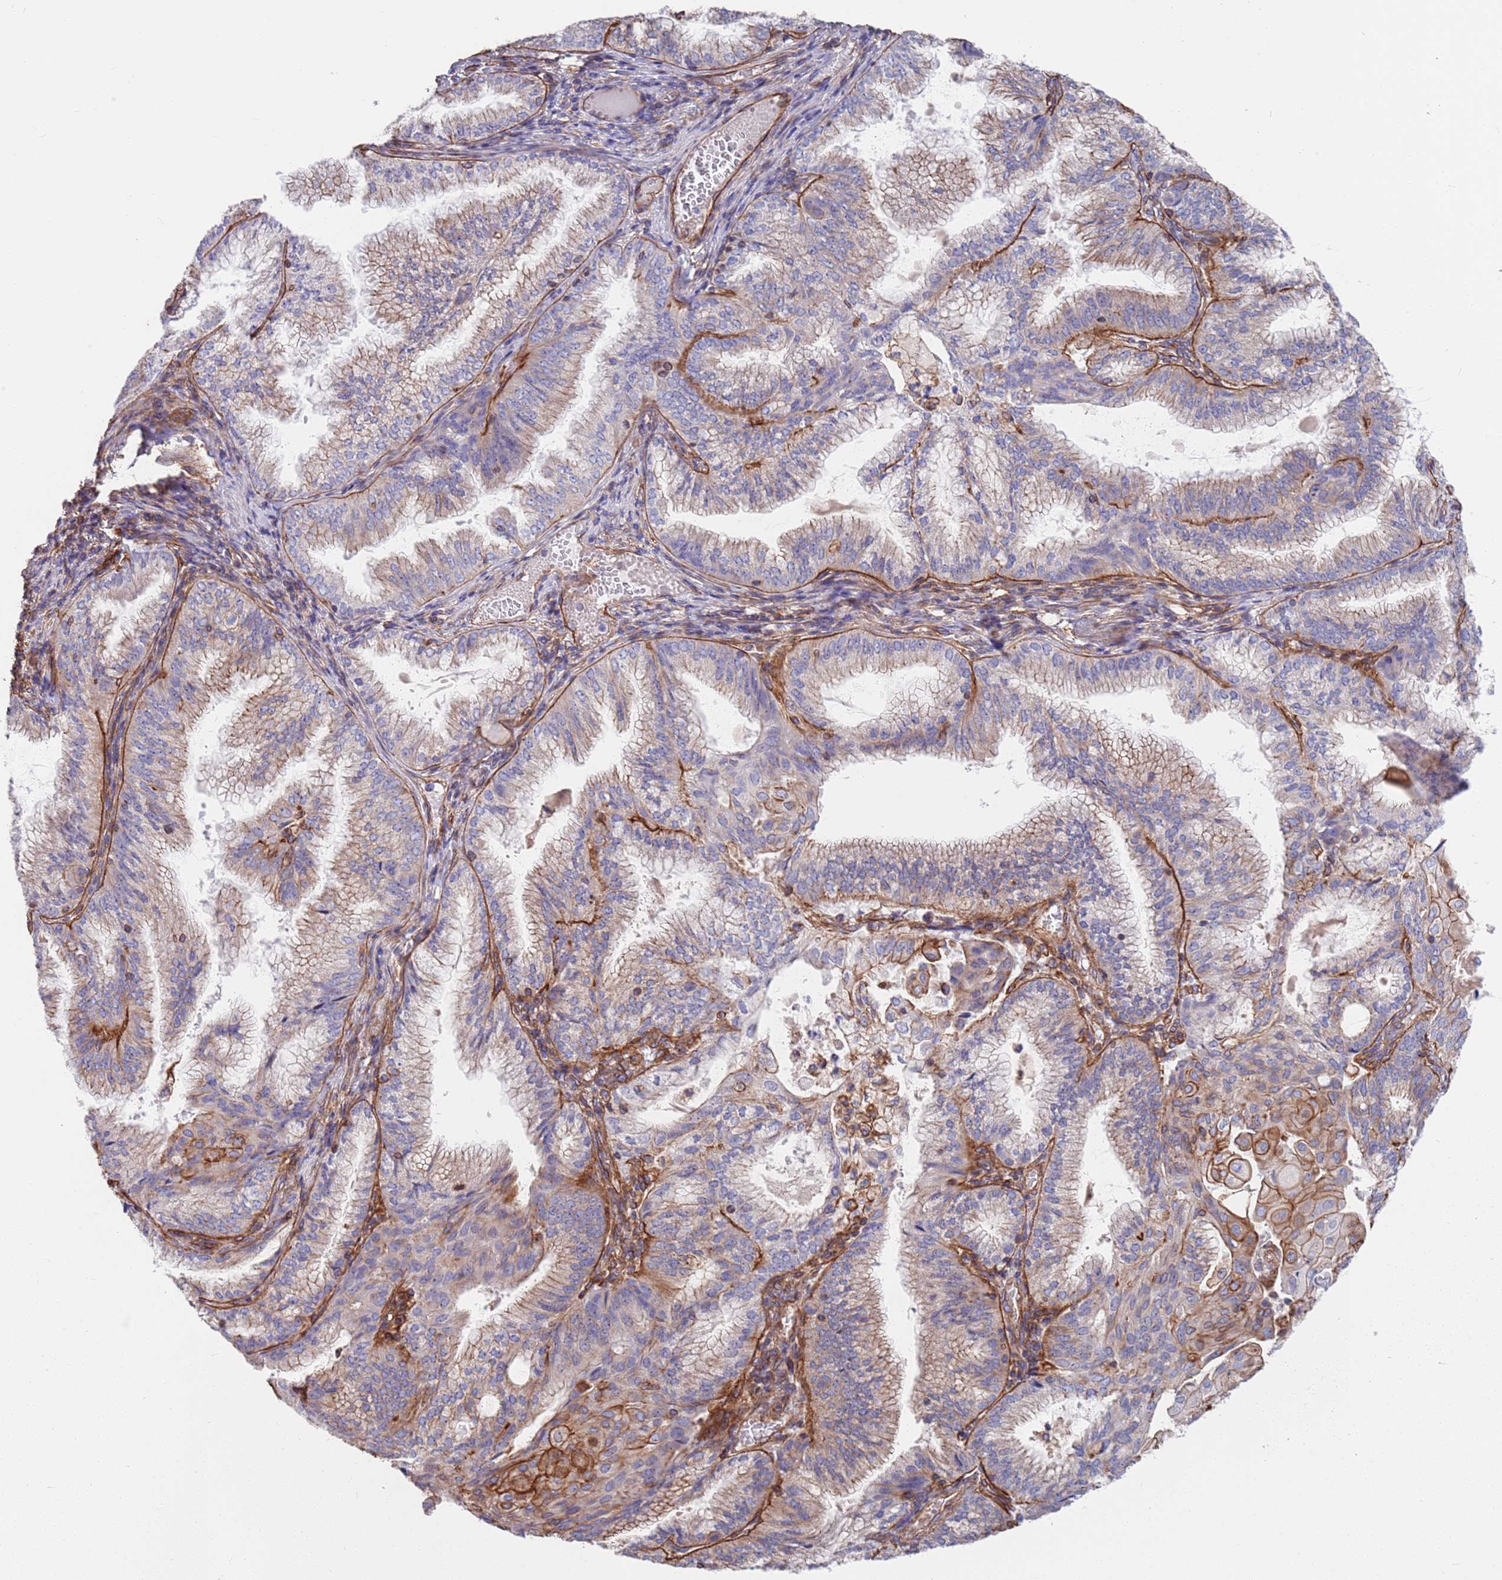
{"staining": {"intensity": "weak", "quantity": "<25%", "location": "cytoplasmic/membranous"}, "tissue": "endometrial cancer", "cell_type": "Tumor cells", "image_type": "cancer", "snomed": [{"axis": "morphology", "description": "Adenocarcinoma, NOS"}, {"axis": "topography", "description": "Endometrium"}], "caption": "Tumor cells show no significant expression in endometrial cancer.", "gene": "JAKMIP2", "patient": {"sex": "female", "age": 49}}